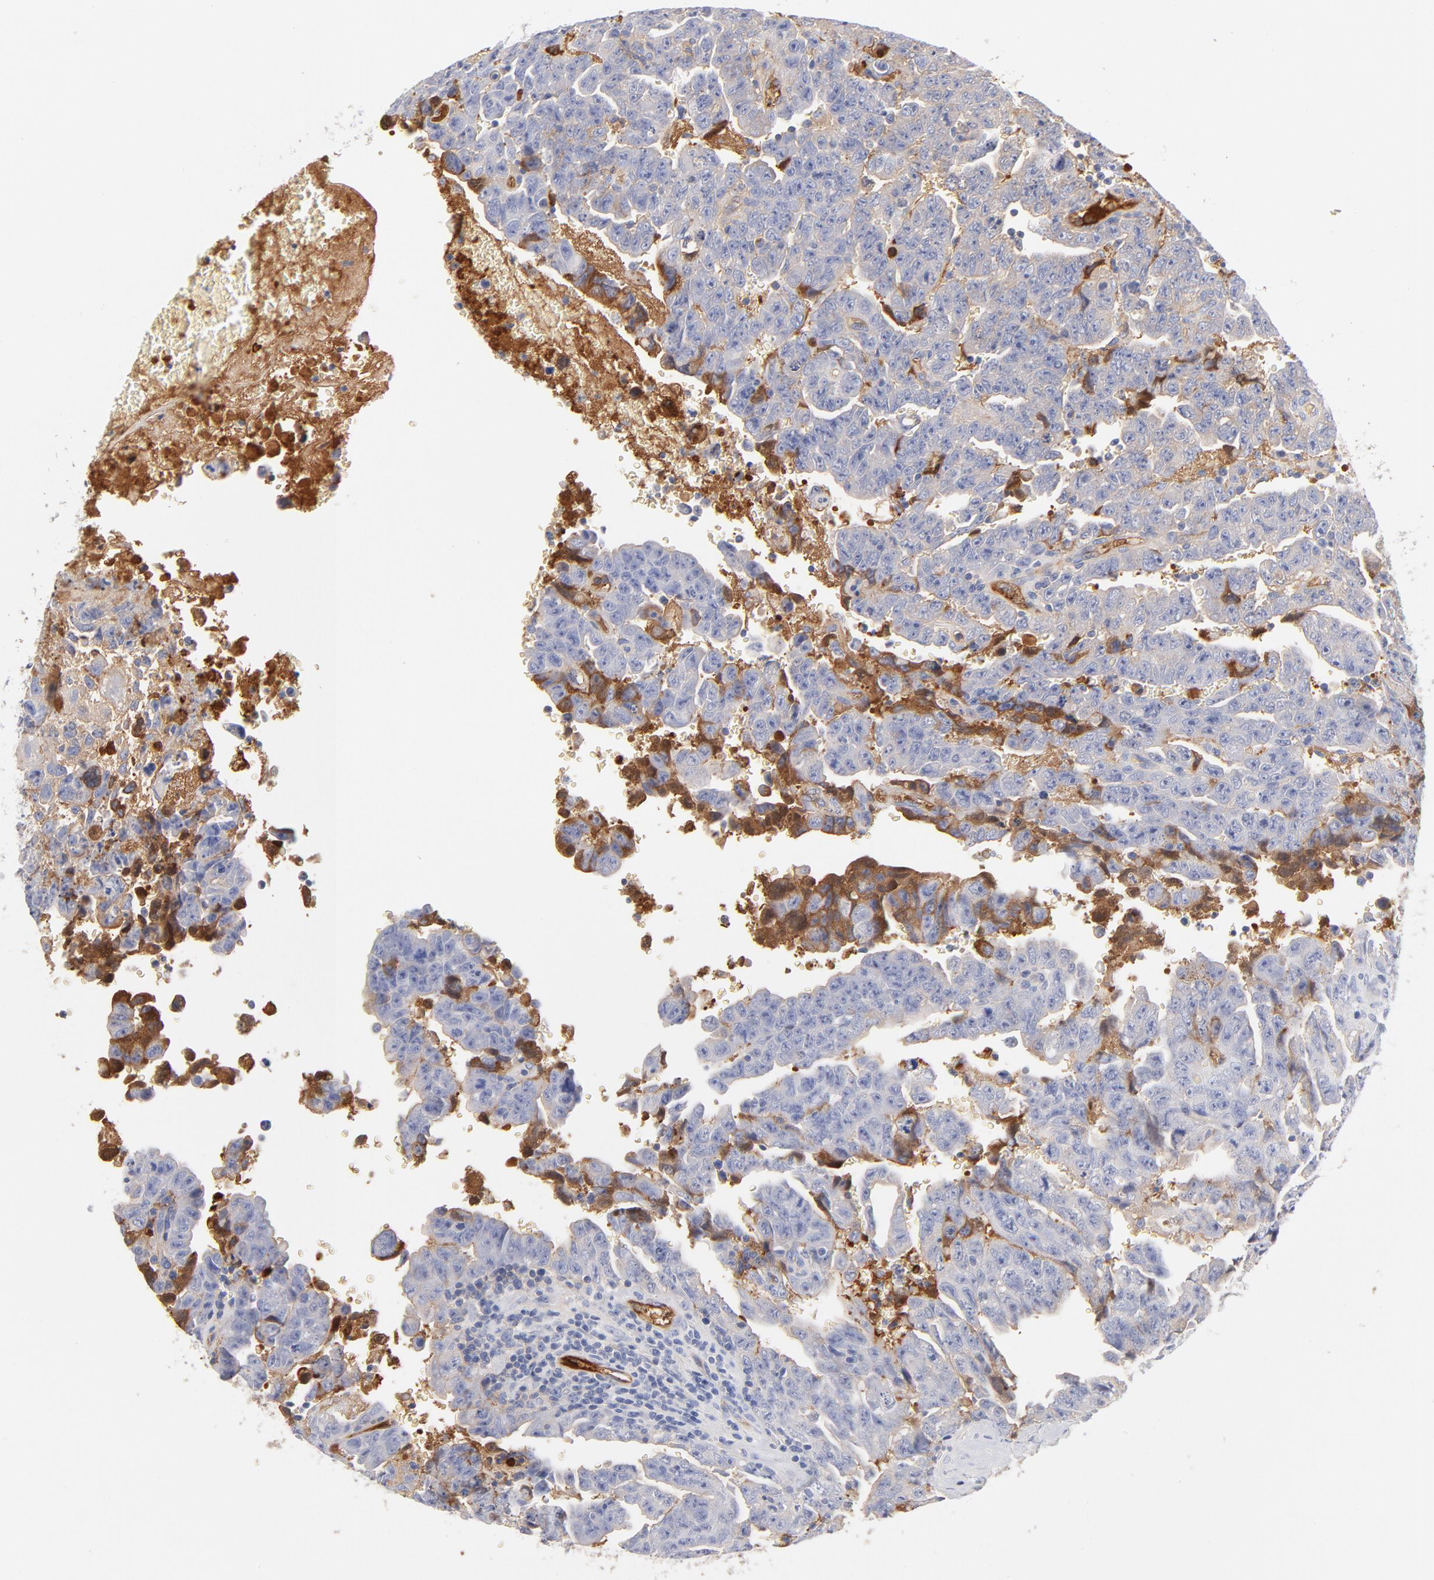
{"staining": {"intensity": "negative", "quantity": "none", "location": "none"}, "tissue": "testis cancer", "cell_type": "Tumor cells", "image_type": "cancer", "snomed": [{"axis": "morphology", "description": "Carcinoma, Embryonal, NOS"}, {"axis": "topography", "description": "Testis"}], "caption": "High magnification brightfield microscopy of embryonal carcinoma (testis) stained with DAB (brown) and counterstained with hematoxylin (blue): tumor cells show no significant positivity.", "gene": "C3", "patient": {"sex": "male", "age": 28}}